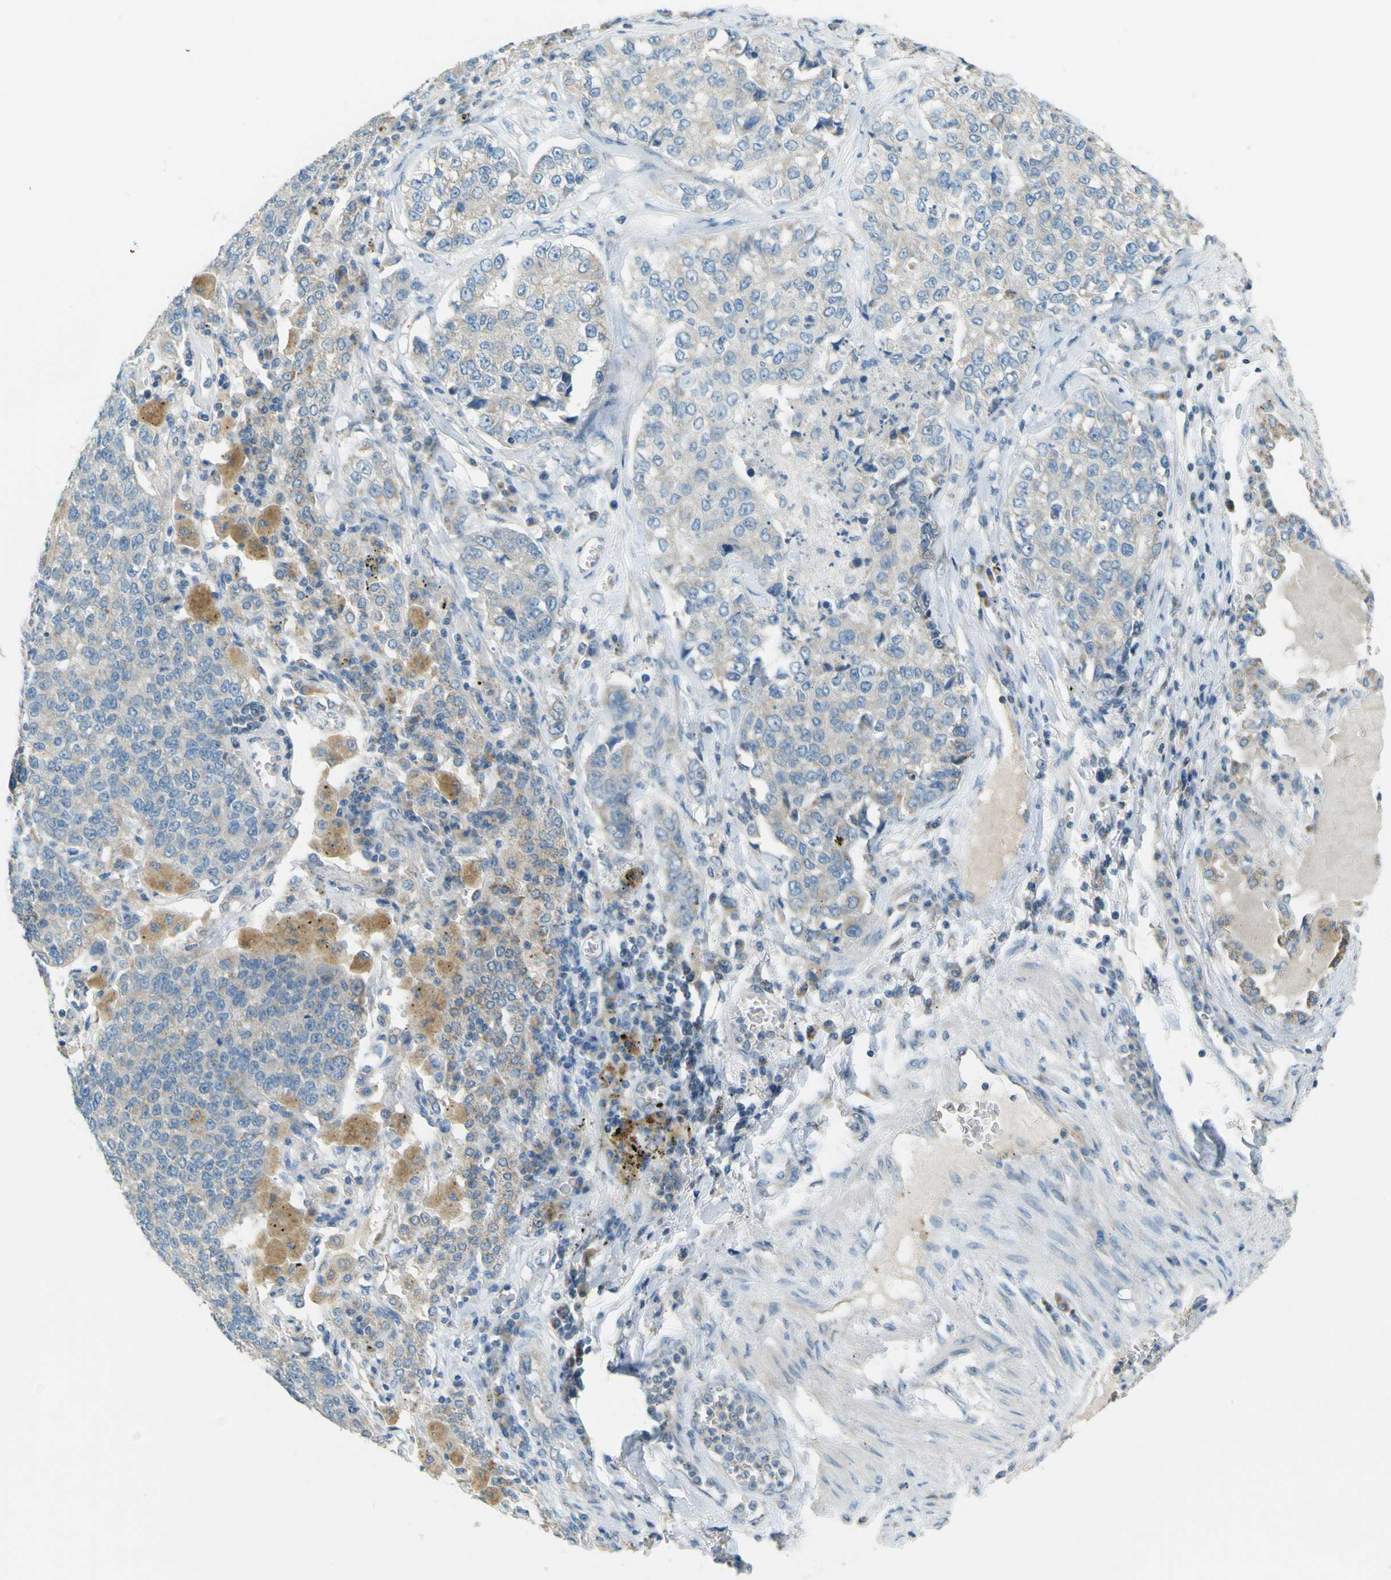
{"staining": {"intensity": "negative", "quantity": "none", "location": "none"}, "tissue": "lung cancer", "cell_type": "Tumor cells", "image_type": "cancer", "snomed": [{"axis": "morphology", "description": "Adenocarcinoma, NOS"}, {"axis": "topography", "description": "Lung"}], "caption": "Tumor cells are negative for brown protein staining in adenocarcinoma (lung).", "gene": "FKTN", "patient": {"sex": "male", "age": 49}}